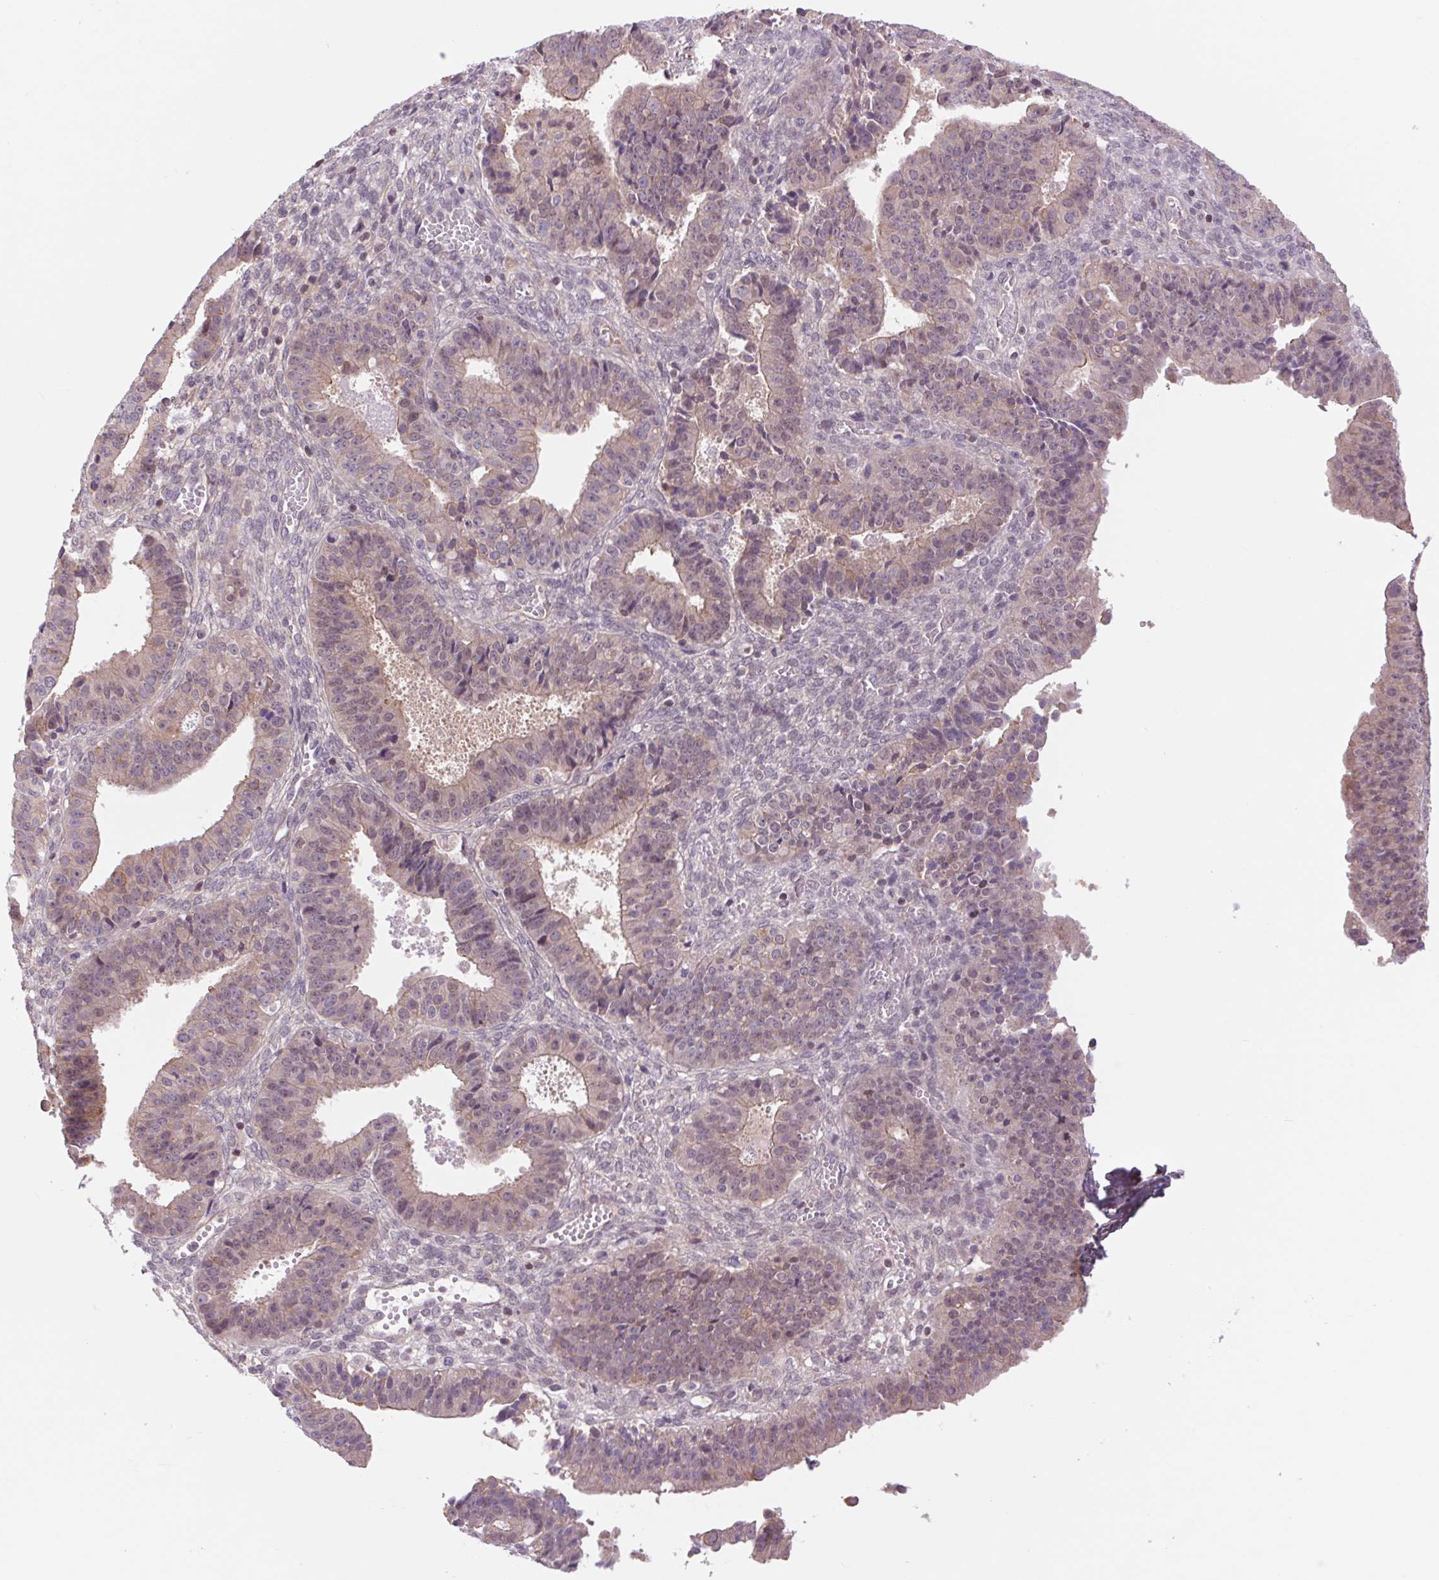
{"staining": {"intensity": "weak", "quantity": "<25%", "location": "cytoplasmic/membranous"}, "tissue": "ovarian cancer", "cell_type": "Tumor cells", "image_type": "cancer", "snomed": [{"axis": "morphology", "description": "Carcinoma, endometroid"}, {"axis": "topography", "description": "Ovary"}], "caption": "High magnification brightfield microscopy of ovarian endometroid carcinoma stained with DAB (brown) and counterstained with hematoxylin (blue): tumor cells show no significant expression. (DAB (3,3'-diaminobenzidine) immunohistochemistry visualized using brightfield microscopy, high magnification).", "gene": "SH3RF2", "patient": {"sex": "female", "age": 42}}